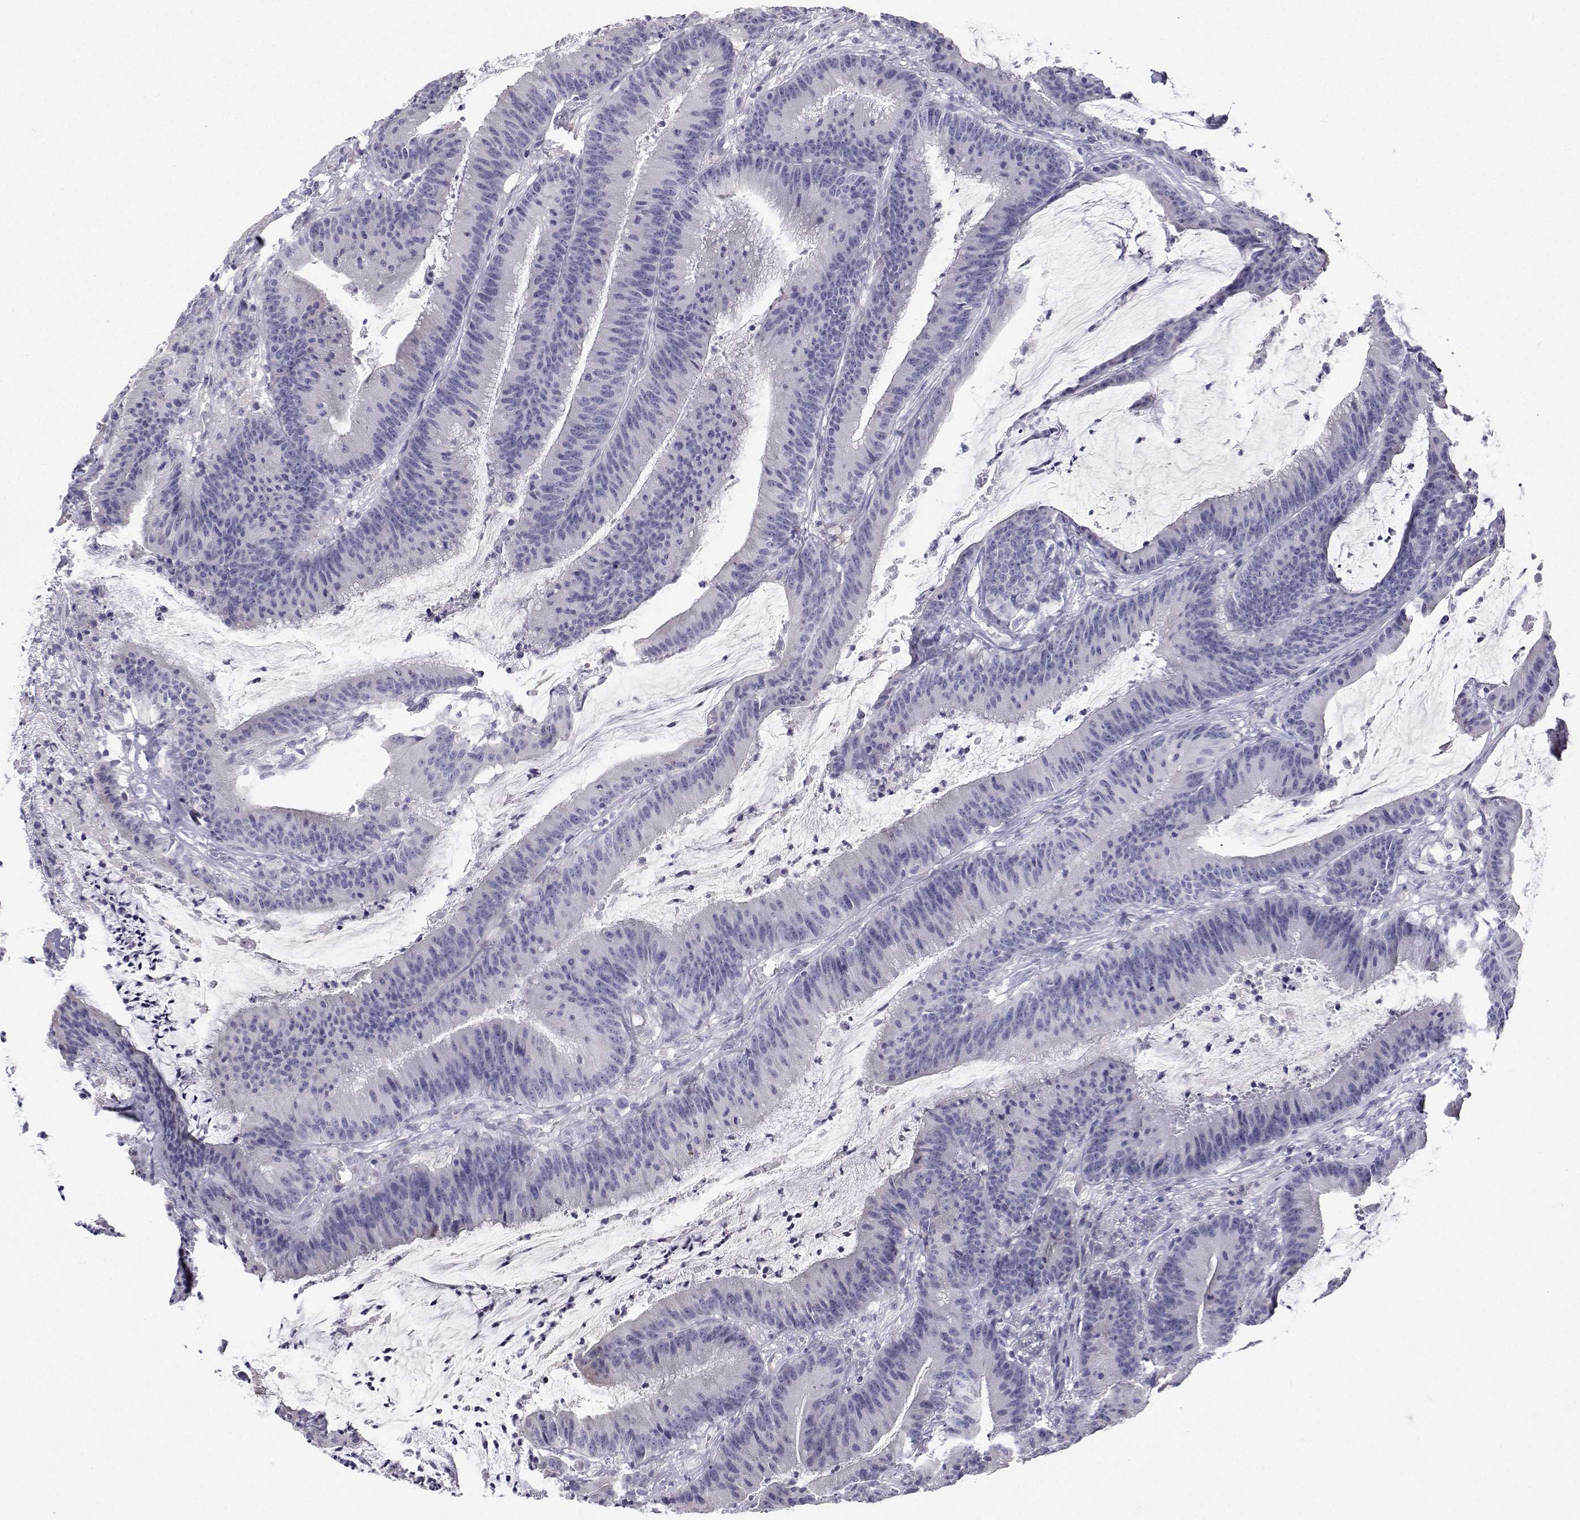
{"staining": {"intensity": "negative", "quantity": "none", "location": "none"}, "tissue": "colorectal cancer", "cell_type": "Tumor cells", "image_type": "cancer", "snomed": [{"axis": "morphology", "description": "Adenocarcinoma, NOS"}, {"axis": "topography", "description": "Colon"}], "caption": "This is an immunohistochemistry (IHC) micrograph of colorectal cancer. There is no positivity in tumor cells.", "gene": "ANKRD65", "patient": {"sex": "female", "age": 78}}